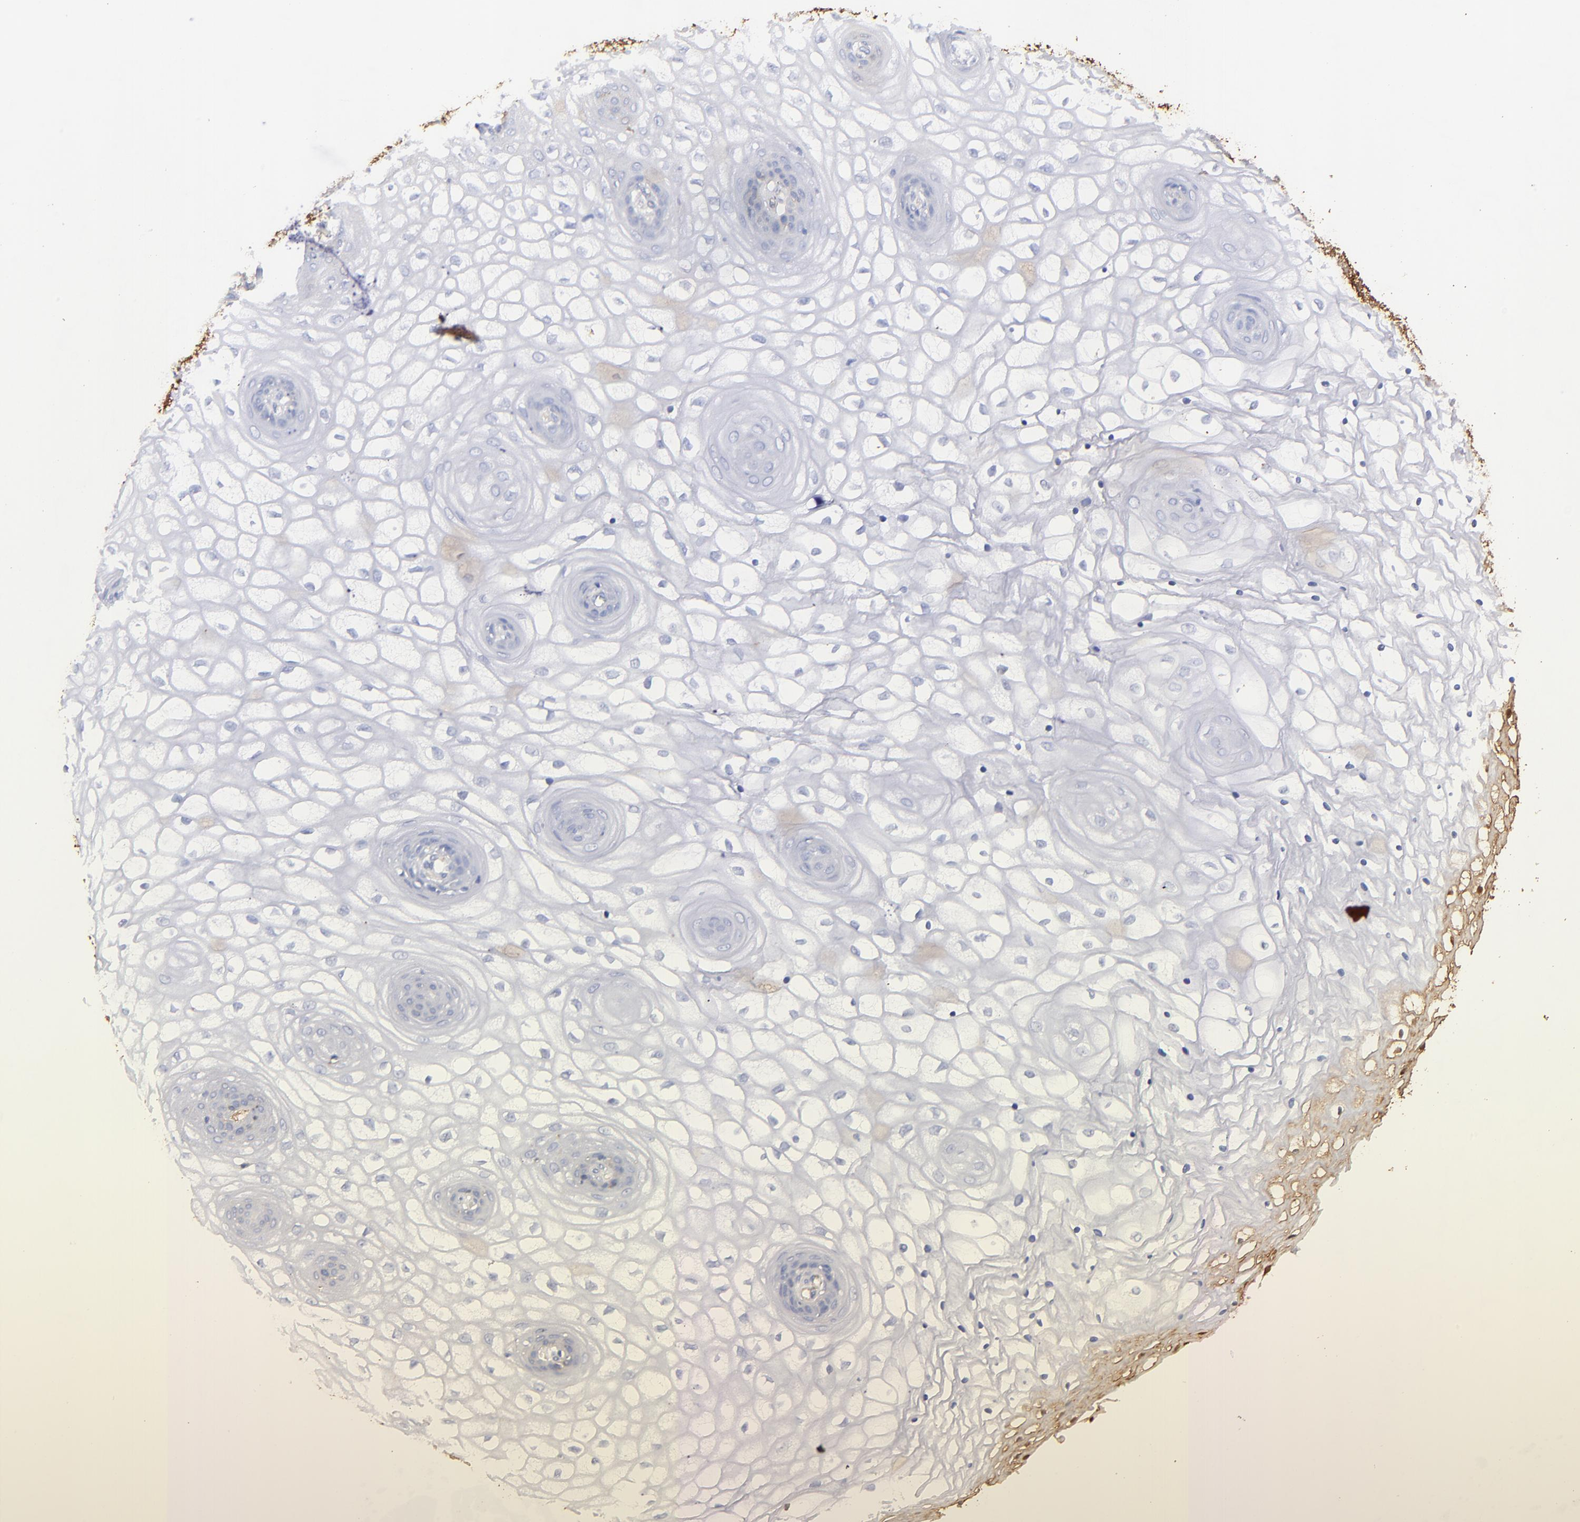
{"staining": {"intensity": "weak", "quantity": "<25%", "location": "cytoplasmic/membranous"}, "tissue": "vagina", "cell_type": "Squamous epithelial cells", "image_type": "normal", "snomed": [{"axis": "morphology", "description": "Normal tissue, NOS"}, {"axis": "topography", "description": "Vagina"}], "caption": "The micrograph exhibits no significant staining in squamous epithelial cells of vagina.", "gene": "FGB", "patient": {"sex": "female", "age": 34}}